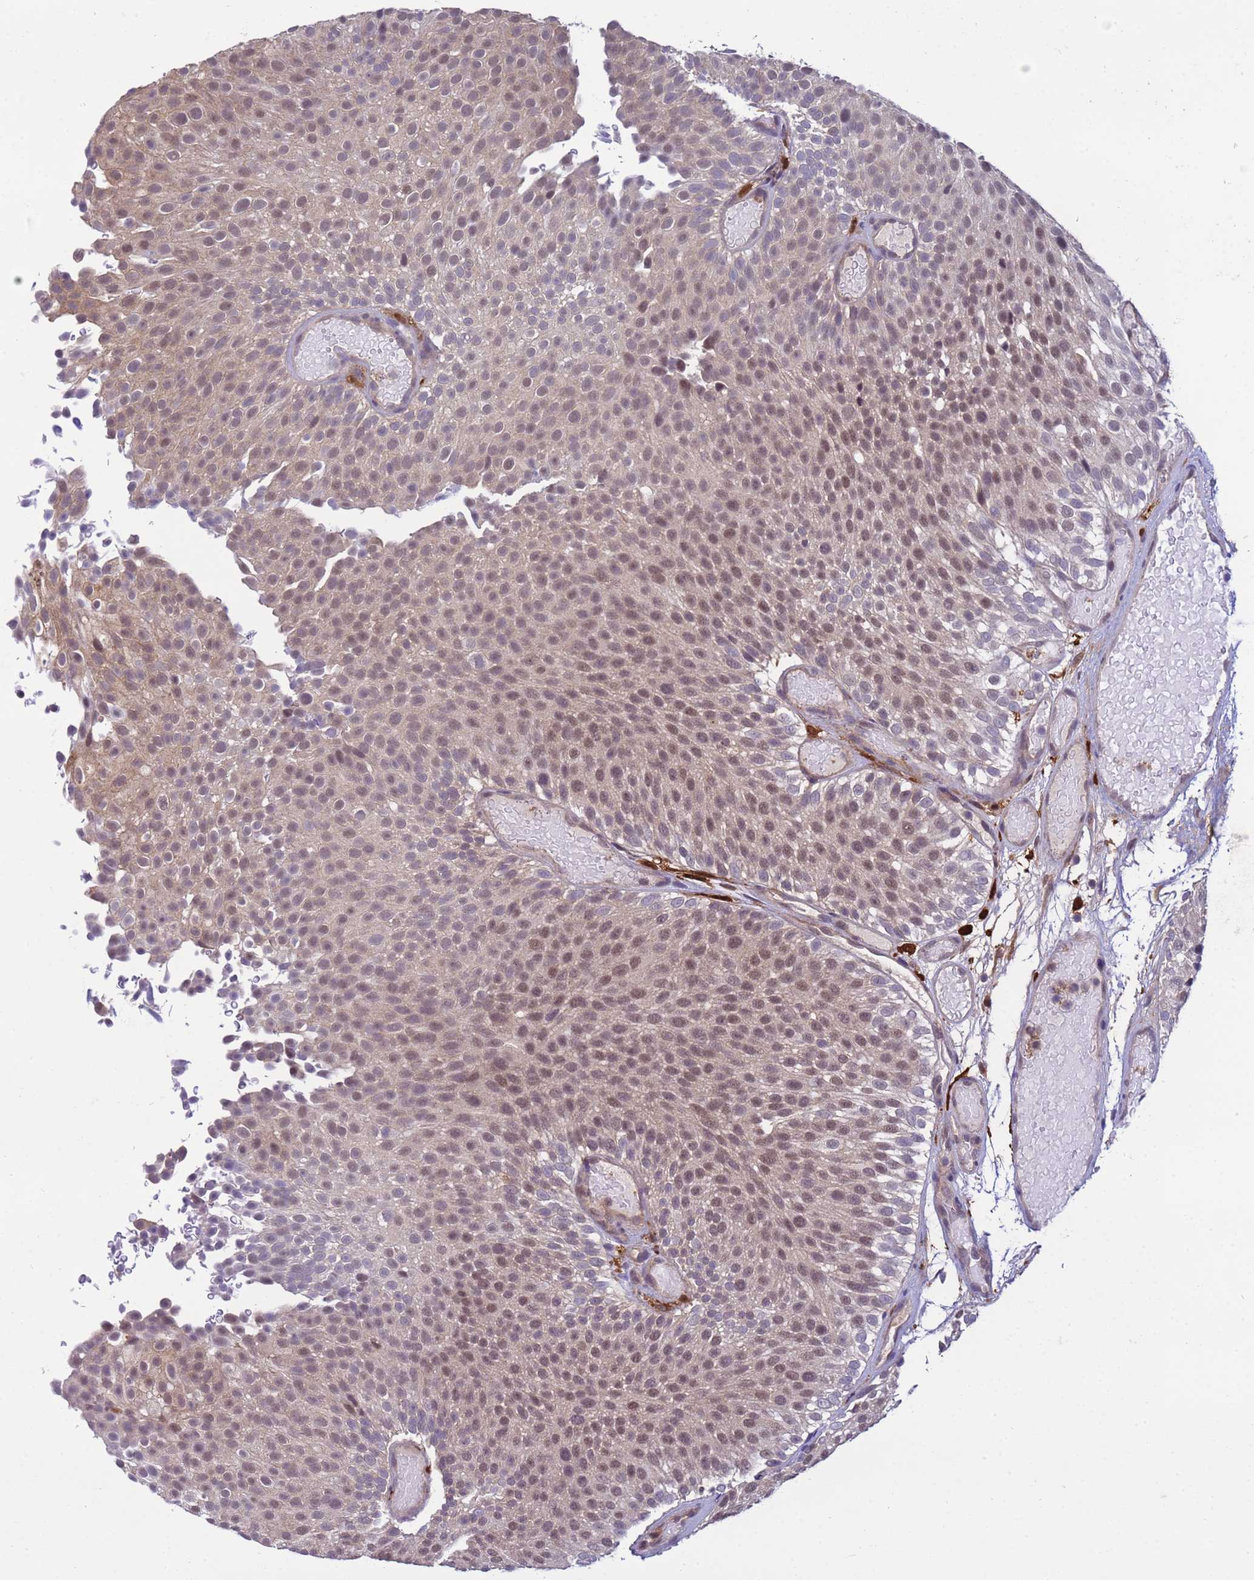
{"staining": {"intensity": "moderate", "quantity": "25%-75%", "location": "nuclear"}, "tissue": "urothelial cancer", "cell_type": "Tumor cells", "image_type": "cancer", "snomed": [{"axis": "morphology", "description": "Urothelial carcinoma, Low grade"}, {"axis": "topography", "description": "Urinary bladder"}], "caption": "Urothelial cancer stained with a brown dye shows moderate nuclear positive positivity in about 25%-75% of tumor cells.", "gene": "NPEPPS", "patient": {"sex": "male", "age": 78}}